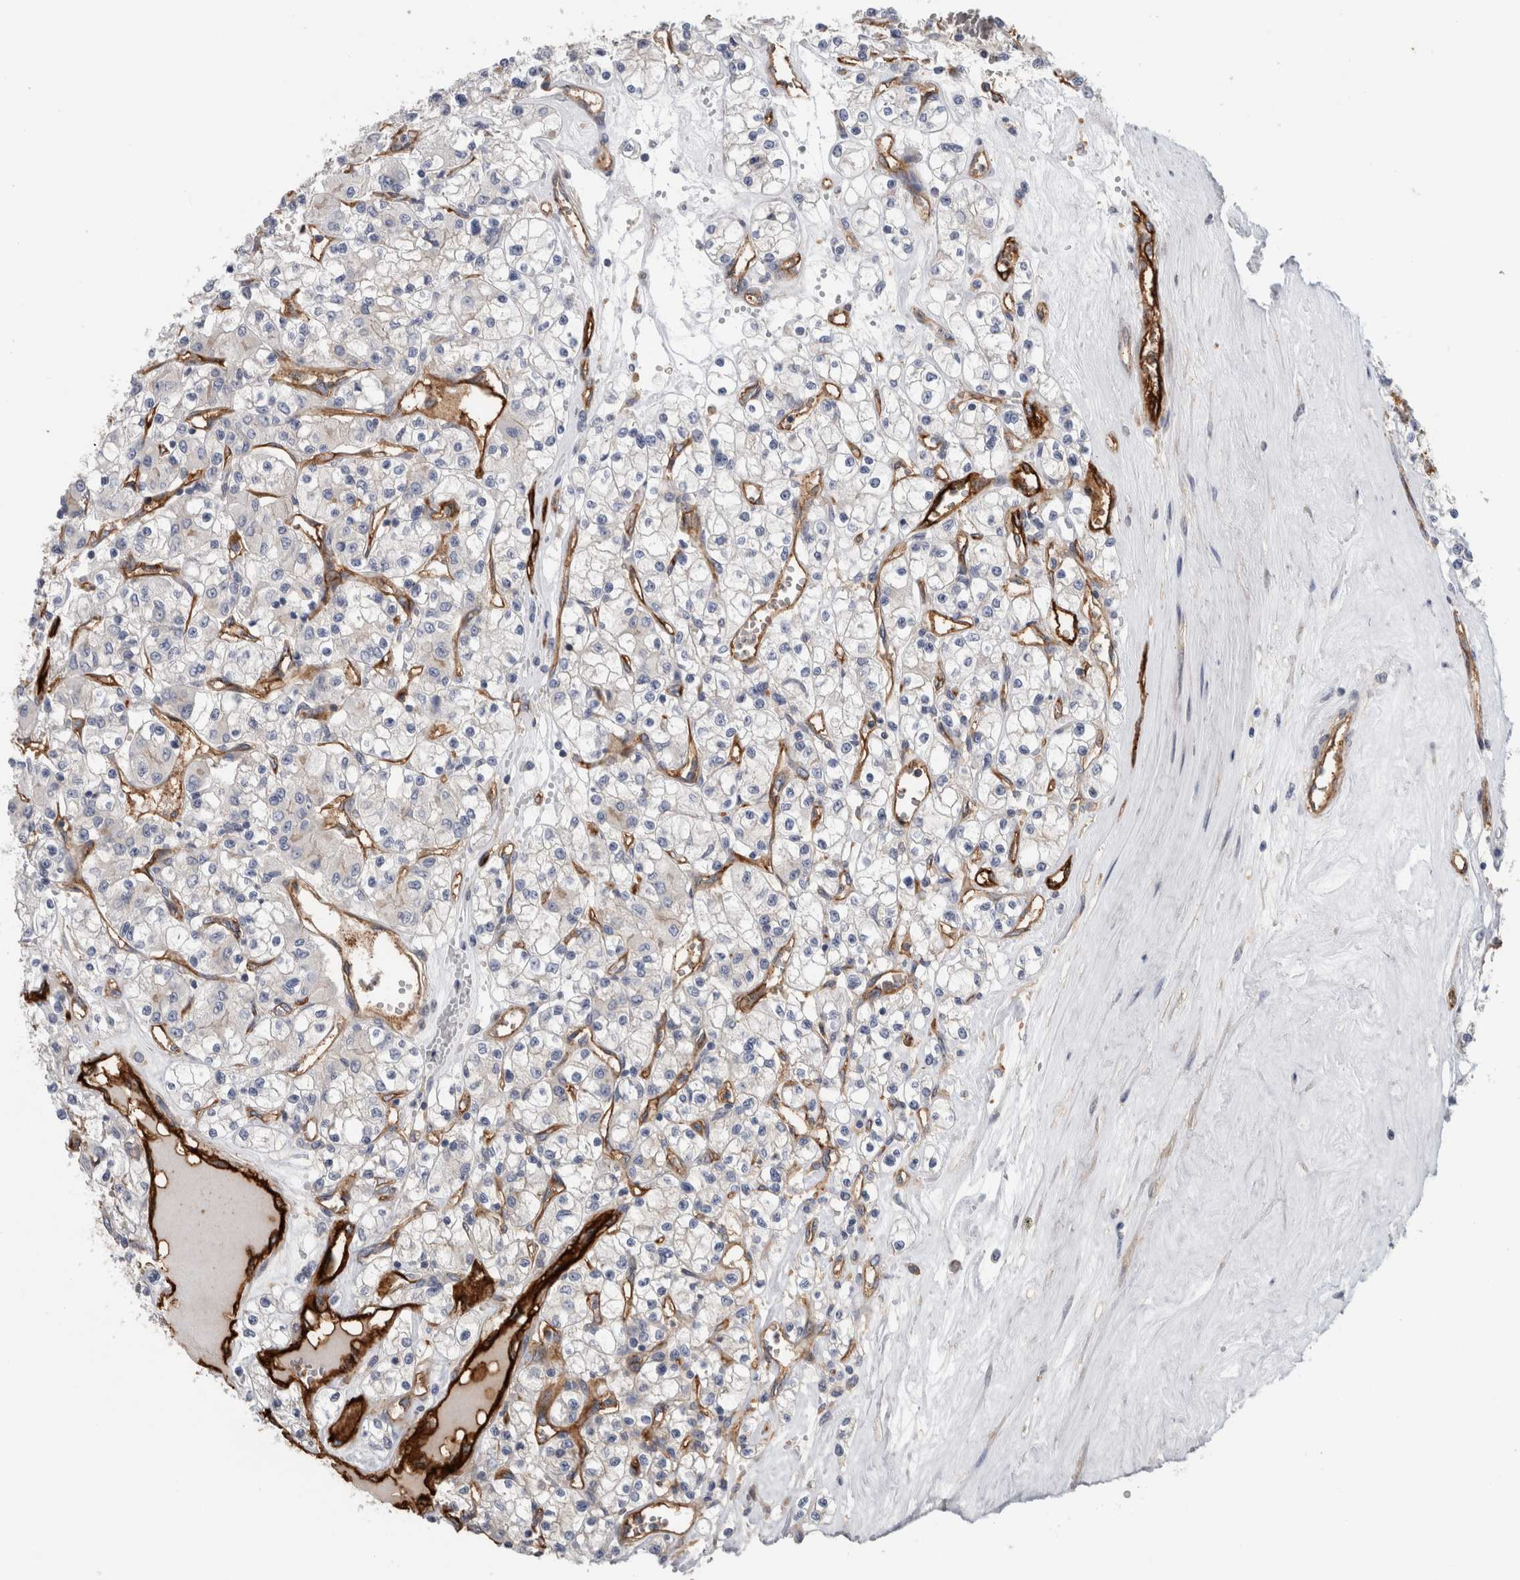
{"staining": {"intensity": "negative", "quantity": "none", "location": "none"}, "tissue": "renal cancer", "cell_type": "Tumor cells", "image_type": "cancer", "snomed": [{"axis": "morphology", "description": "Adenocarcinoma, NOS"}, {"axis": "topography", "description": "Kidney"}], "caption": "Immunohistochemistry image of neoplastic tissue: renal cancer stained with DAB (3,3'-diaminobenzidine) shows no significant protein expression in tumor cells.", "gene": "CD59", "patient": {"sex": "female", "age": 59}}